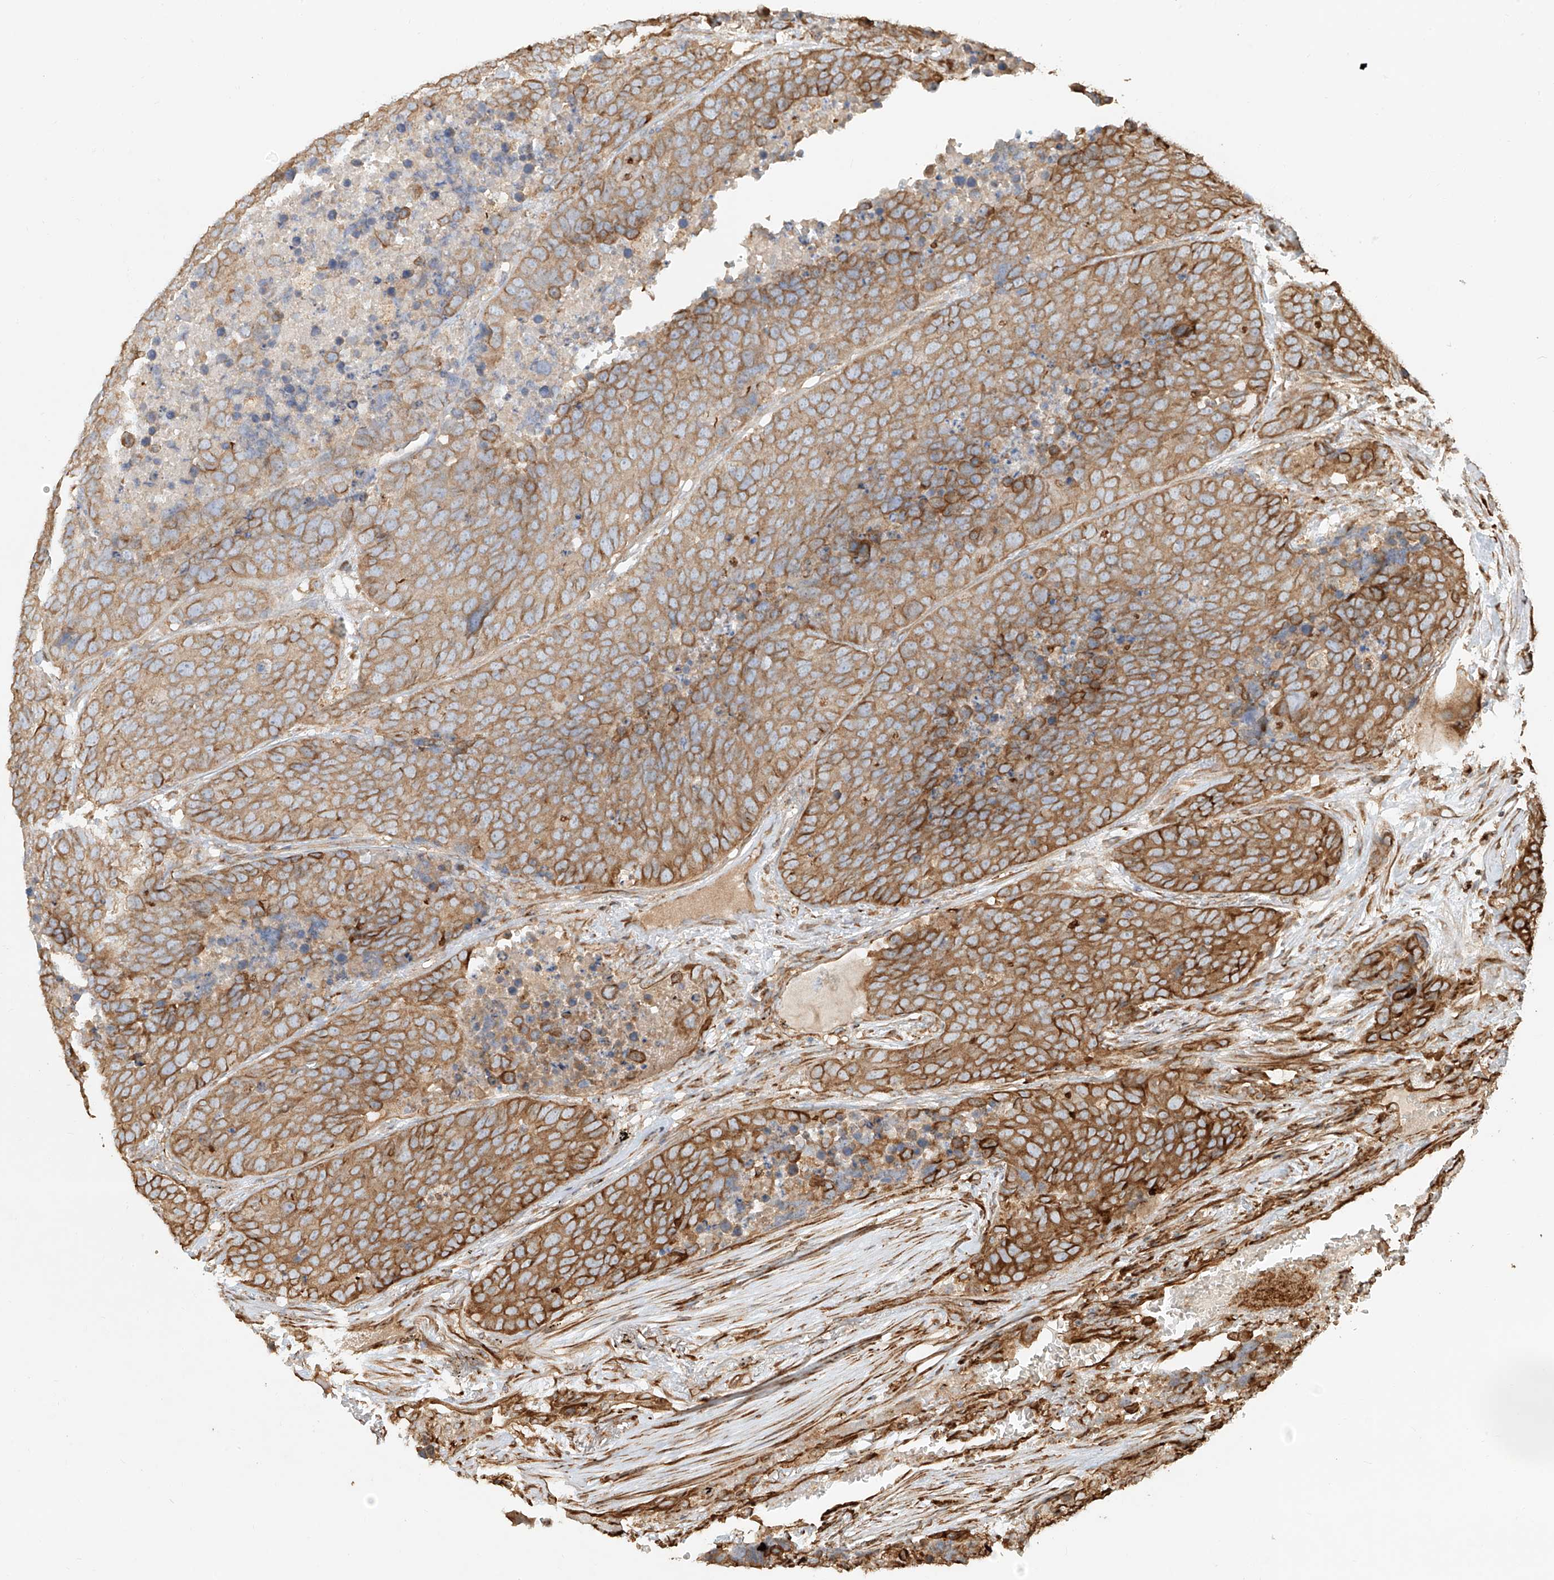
{"staining": {"intensity": "moderate", "quantity": ">75%", "location": "cytoplasmic/membranous"}, "tissue": "carcinoid", "cell_type": "Tumor cells", "image_type": "cancer", "snomed": [{"axis": "morphology", "description": "Carcinoid, malignant, NOS"}, {"axis": "topography", "description": "Lung"}], "caption": "The image displays immunohistochemical staining of malignant carcinoid. There is moderate cytoplasmic/membranous positivity is identified in approximately >75% of tumor cells. The staining was performed using DAB to visualize the protein expression in brown, while the nuclei were stained in blue with hematoxylin (Magnification: 20x).", "gene": "EFNB1", "patient": {"sex": "male", "age": 60}}